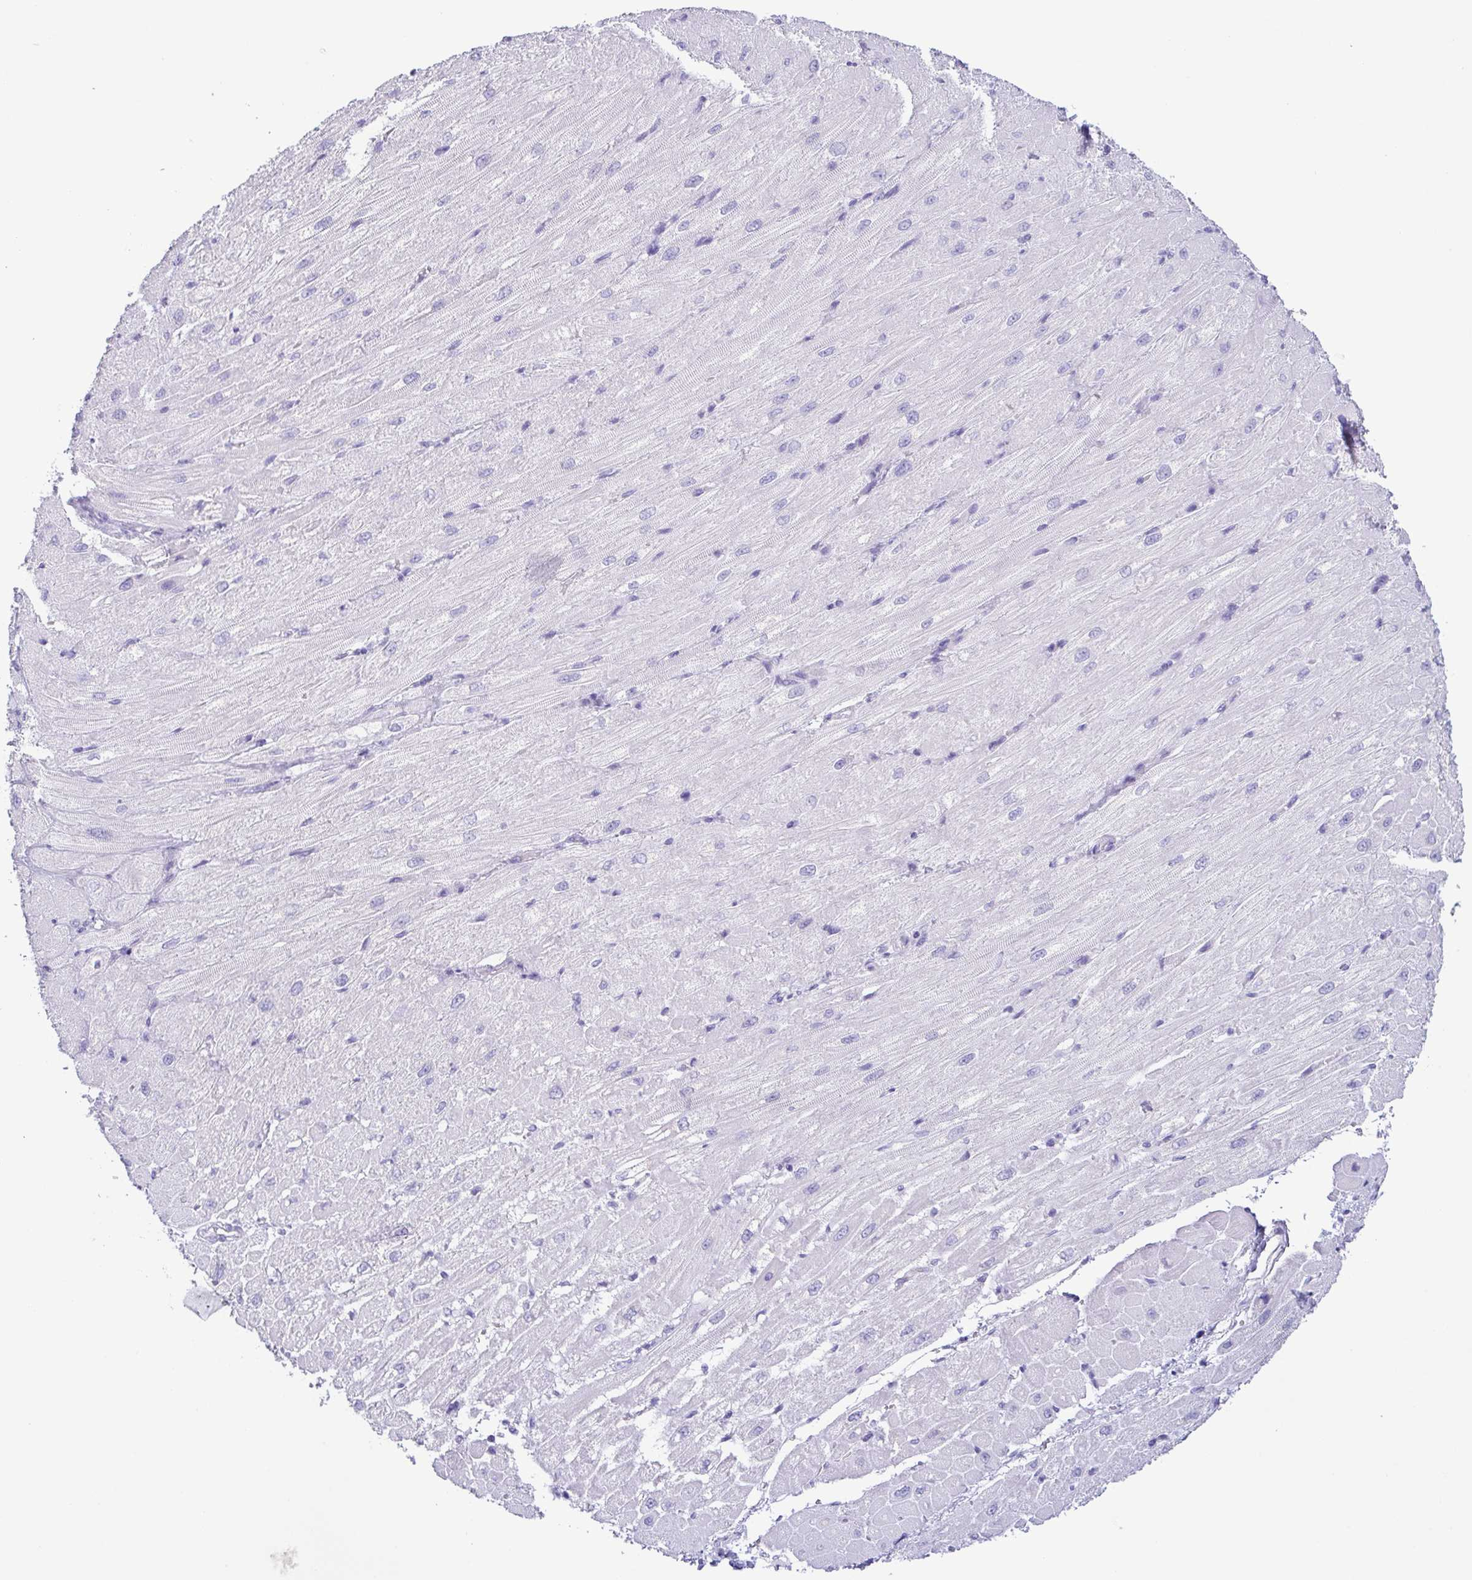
{"staining": {"intensity": "negative", "quantity": "none", "location": "none"}, "tissue": "heart muscle", "cell_type": "Cardiomyocytes", "image_type": "normal", "snomed": [{"axis": "morphology", "description": "Normal tissue, NOS"}, {"axis": "topography", "description": "Heart"}], "caption": "There is no significant expression in cardiomyocytes of heart muscle.", "gene": "AZU1", "patient": {"sex": "male", "age": 62}}